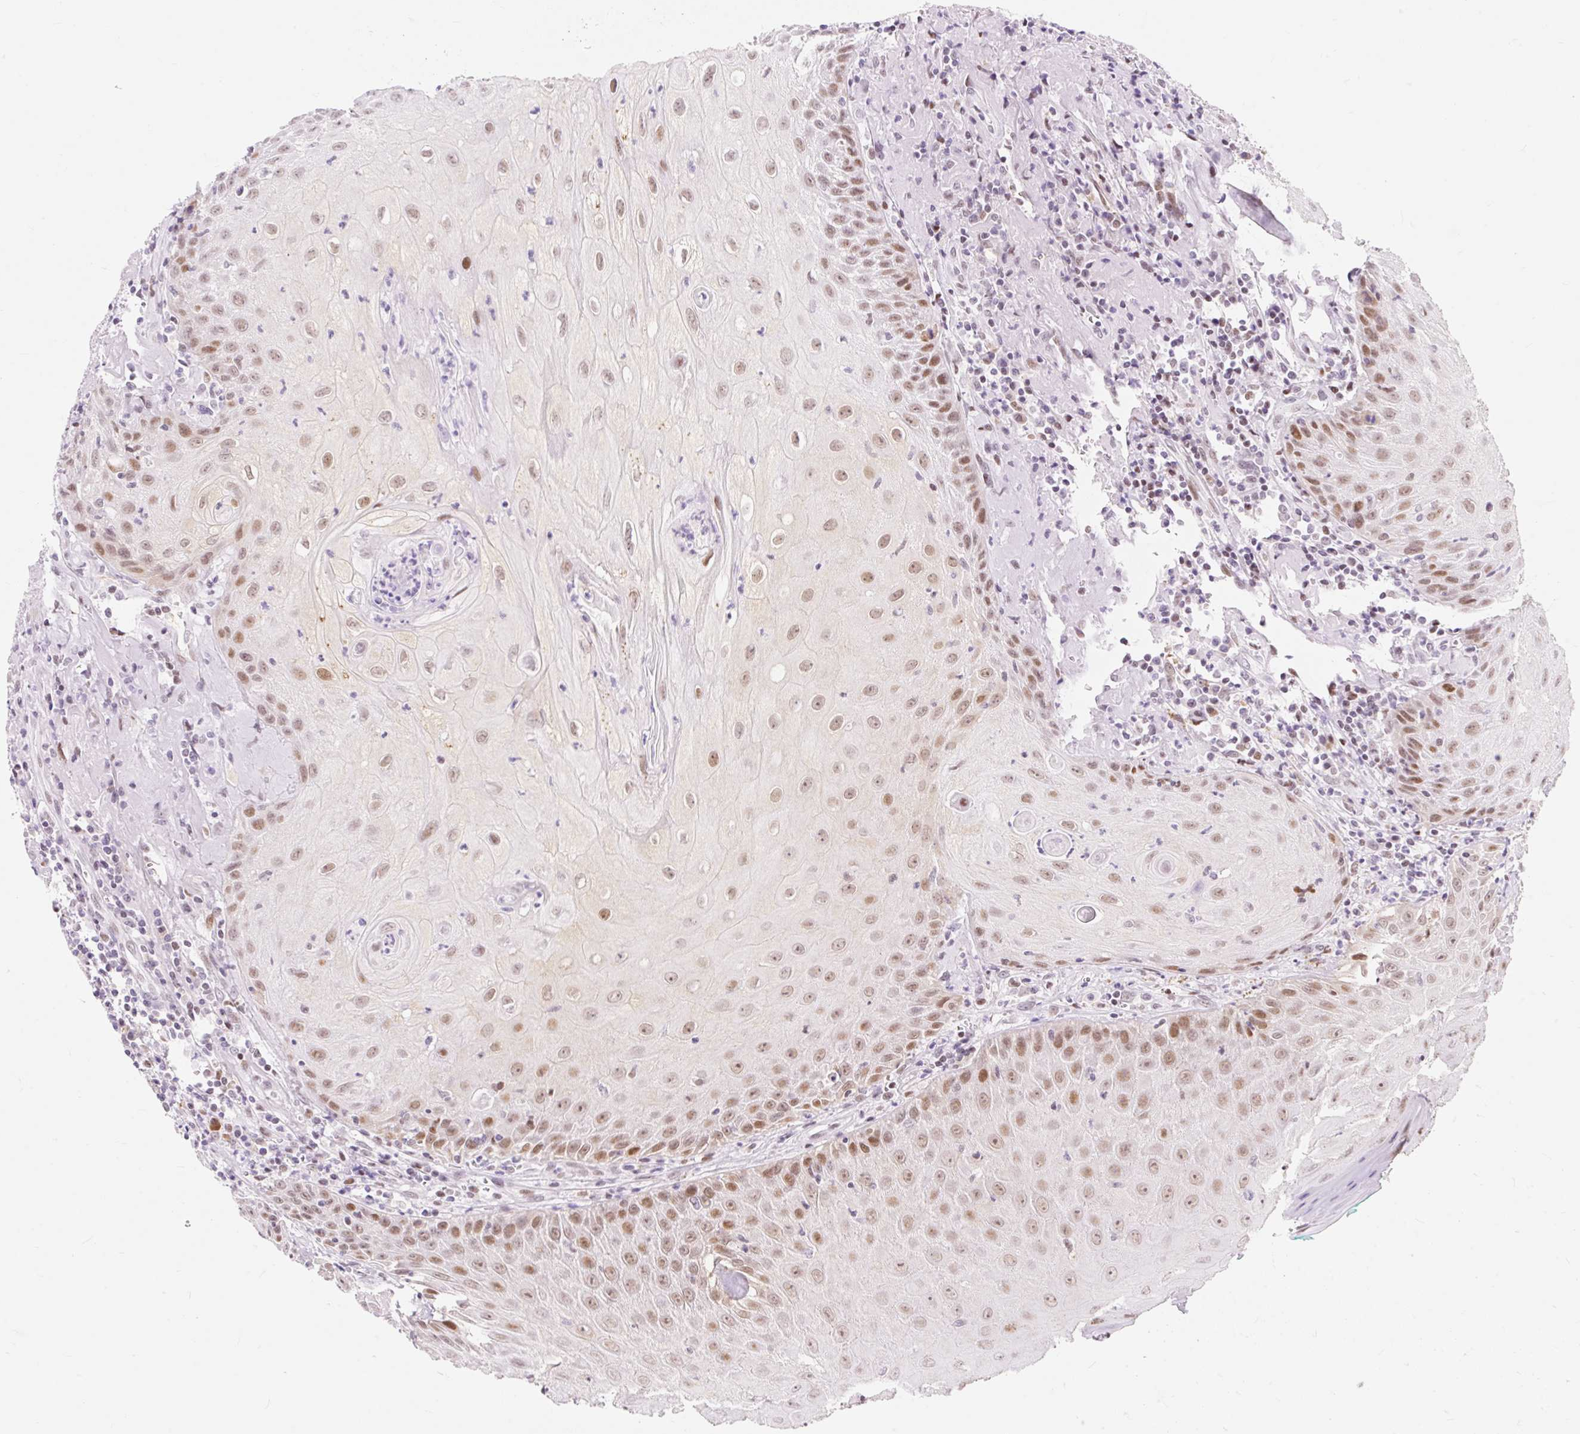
{"staining": {"intensity": "moderate", "quantity": ">75%", "location": "nuclear"}, "tissue": "head and neck cancer", "cell_type": "Tumor cells", "image_type": "cancer", "snomed": [{"axis": "morphology", "description": "Normal tissue, NOS"}, {"axis": "morphology", "description": "Squamous cell carcinoma, NOS"}, {"axis": "topography", "description": "Oral tissue"}, {"axis": "topography", "description": "Head-Neck"}], "caption": "A medium amount of moderate nuclear staining is identified in approximately >75% of tumor cells in head and neck cancer tissue. (Brightfield microscopy of DAB IHC at high magnification).", "gene": "H2BW1", "patient": {"sex": "female", "age": 70}}